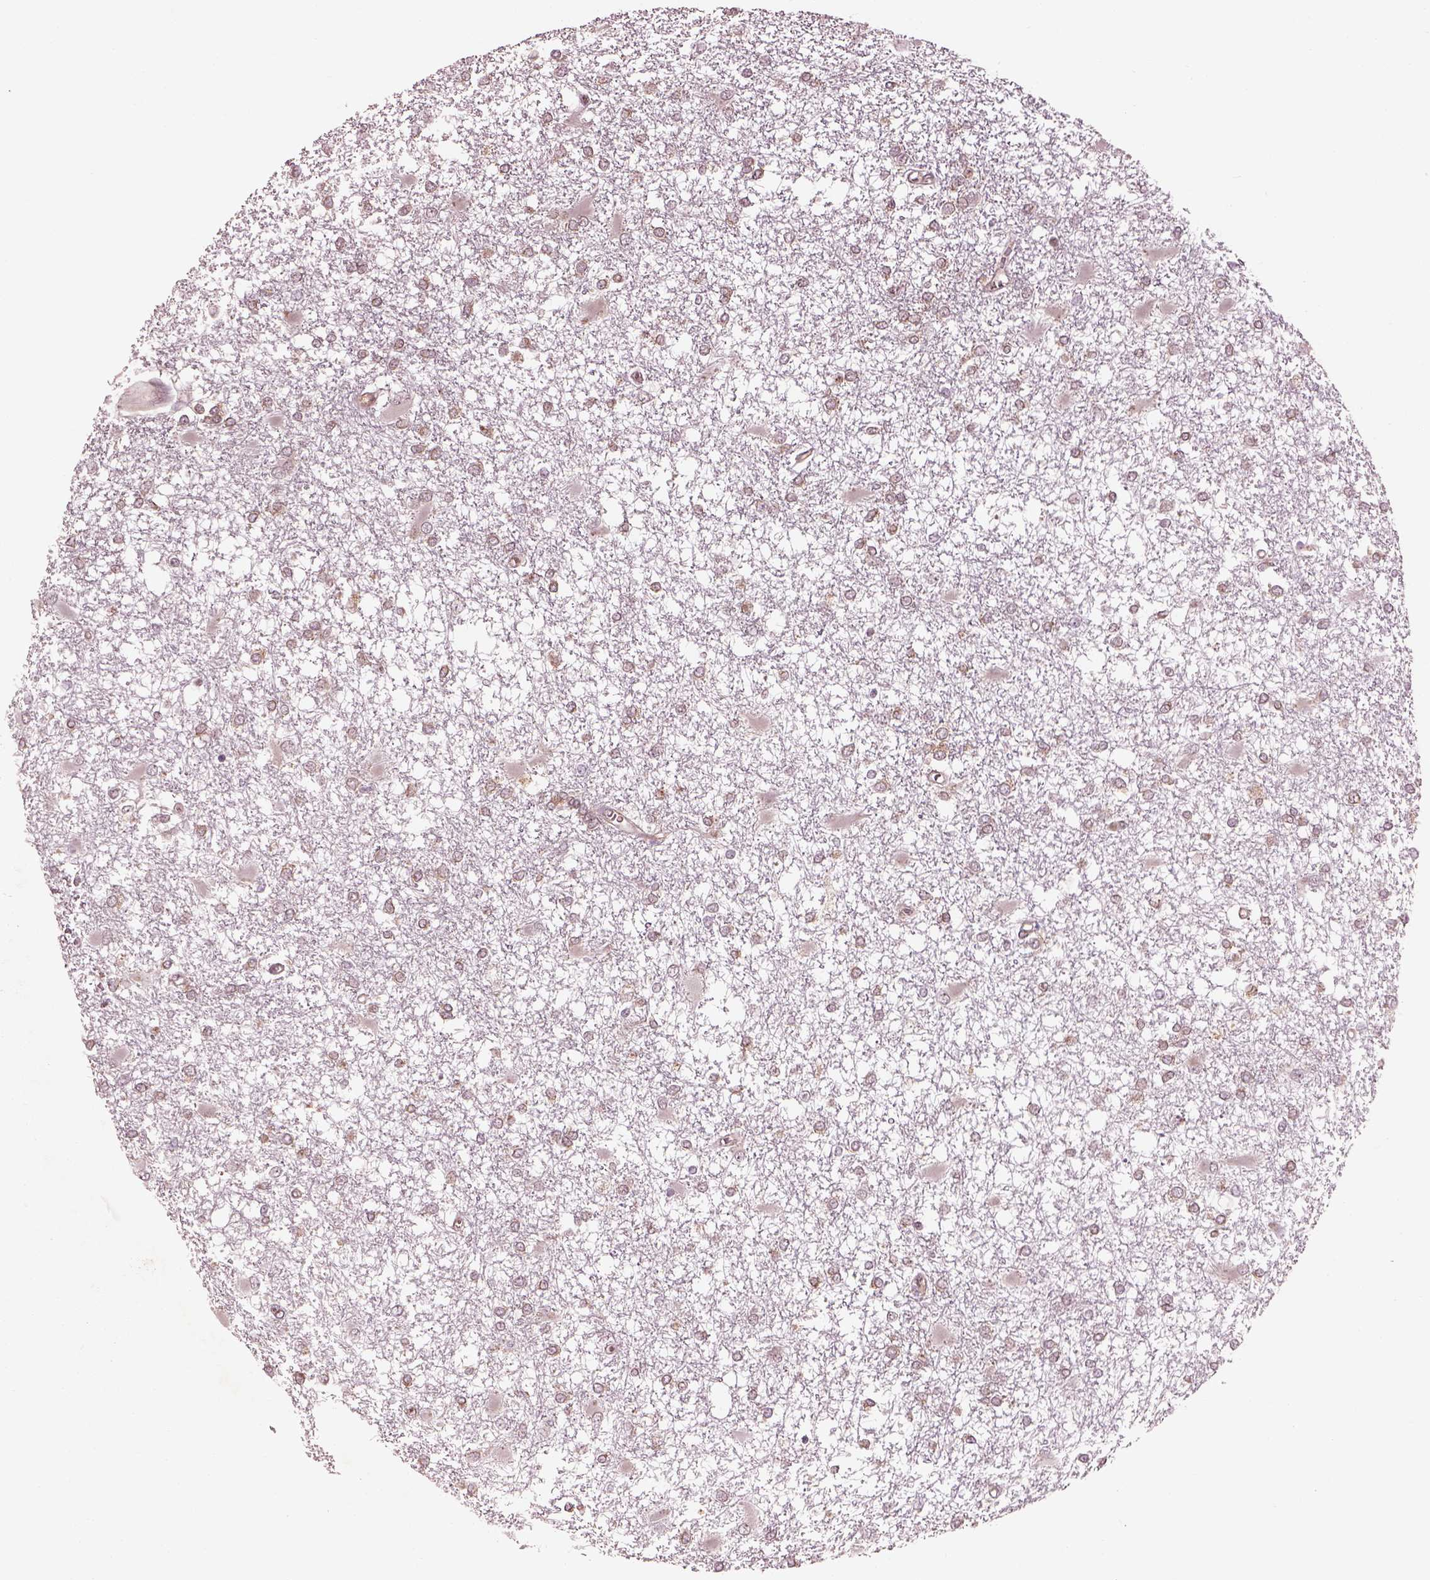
{"staining": {"intensity": "weak", "quantity": "25%-75%", "location": "cytoplasmic/membranous"}, "tissue": "glioma", "cell_type": "Tumor cells", "image_type": "cancer", "snomed": [{"axis": "morphology", "description": "Glioma, malignant, High grade"}, {"axis": "topography", "description": "Cerebral cortex"}], "caption": "Malignant high-grade glioma was stained to show a protein in brown. There is low levels of weak cytoplasmic/membranous positivity in approximately 25%-75% of tumor cells.", "gene": "LSM14A", "patient": {"sex": "male", "age": 79}}